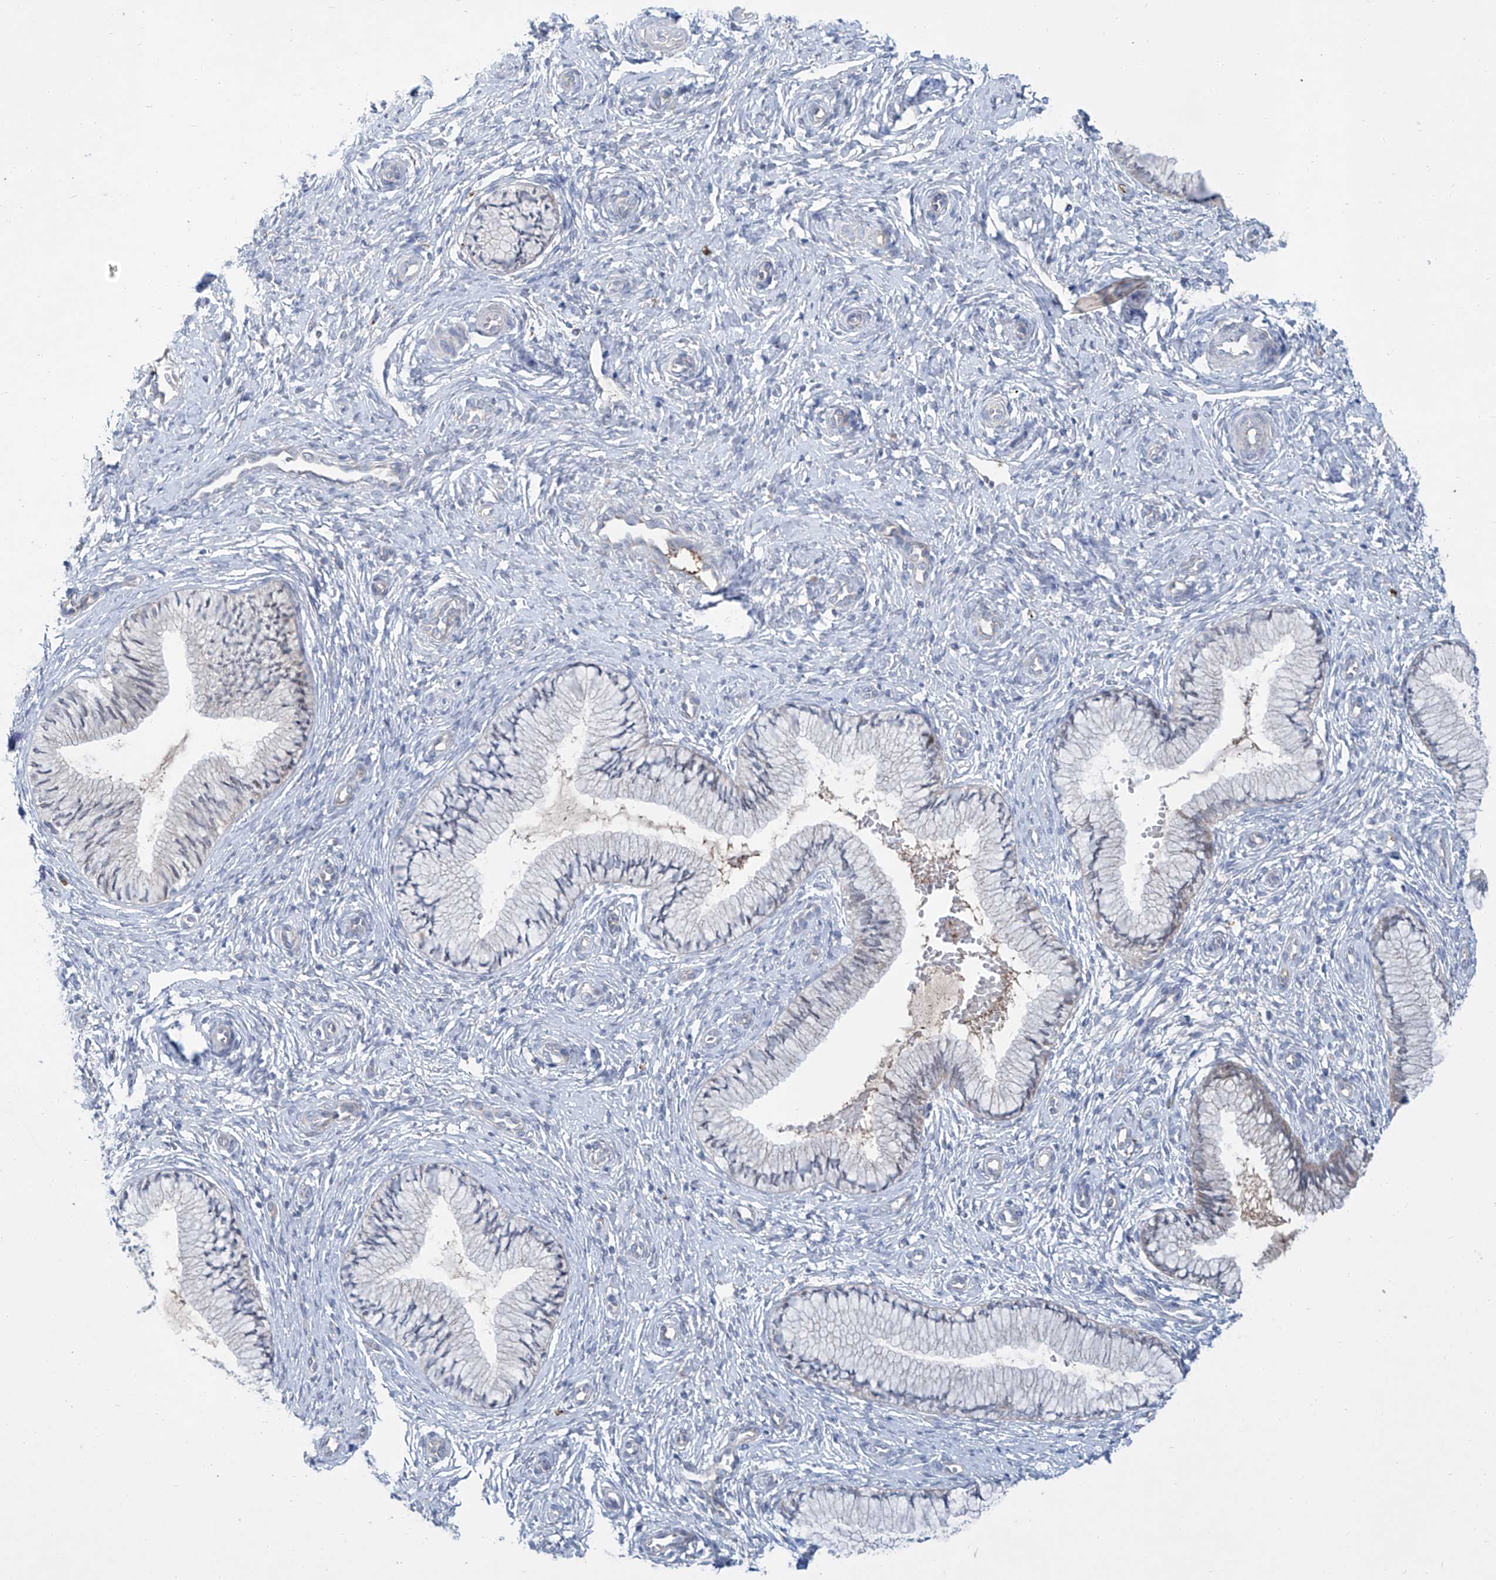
{"staining": {"intensity": "negative", "quantity": "none", "location": "none"}, "tissue": "cervix", "cell_type": "Glandular cells", "image_type": "normal", "snomed": [{"axis": "morphology", "description": "Normal tissue, NOS"}, {"axis": "topography", "description": "Cervix"}], "caption": "Immunohistochemistry image of unremarkable cervix: cervix stained with DAB shows no significant protein positivity in glandular cells.", "gene": "SIX4", "patient": {"sex": "female", "age": 27}}